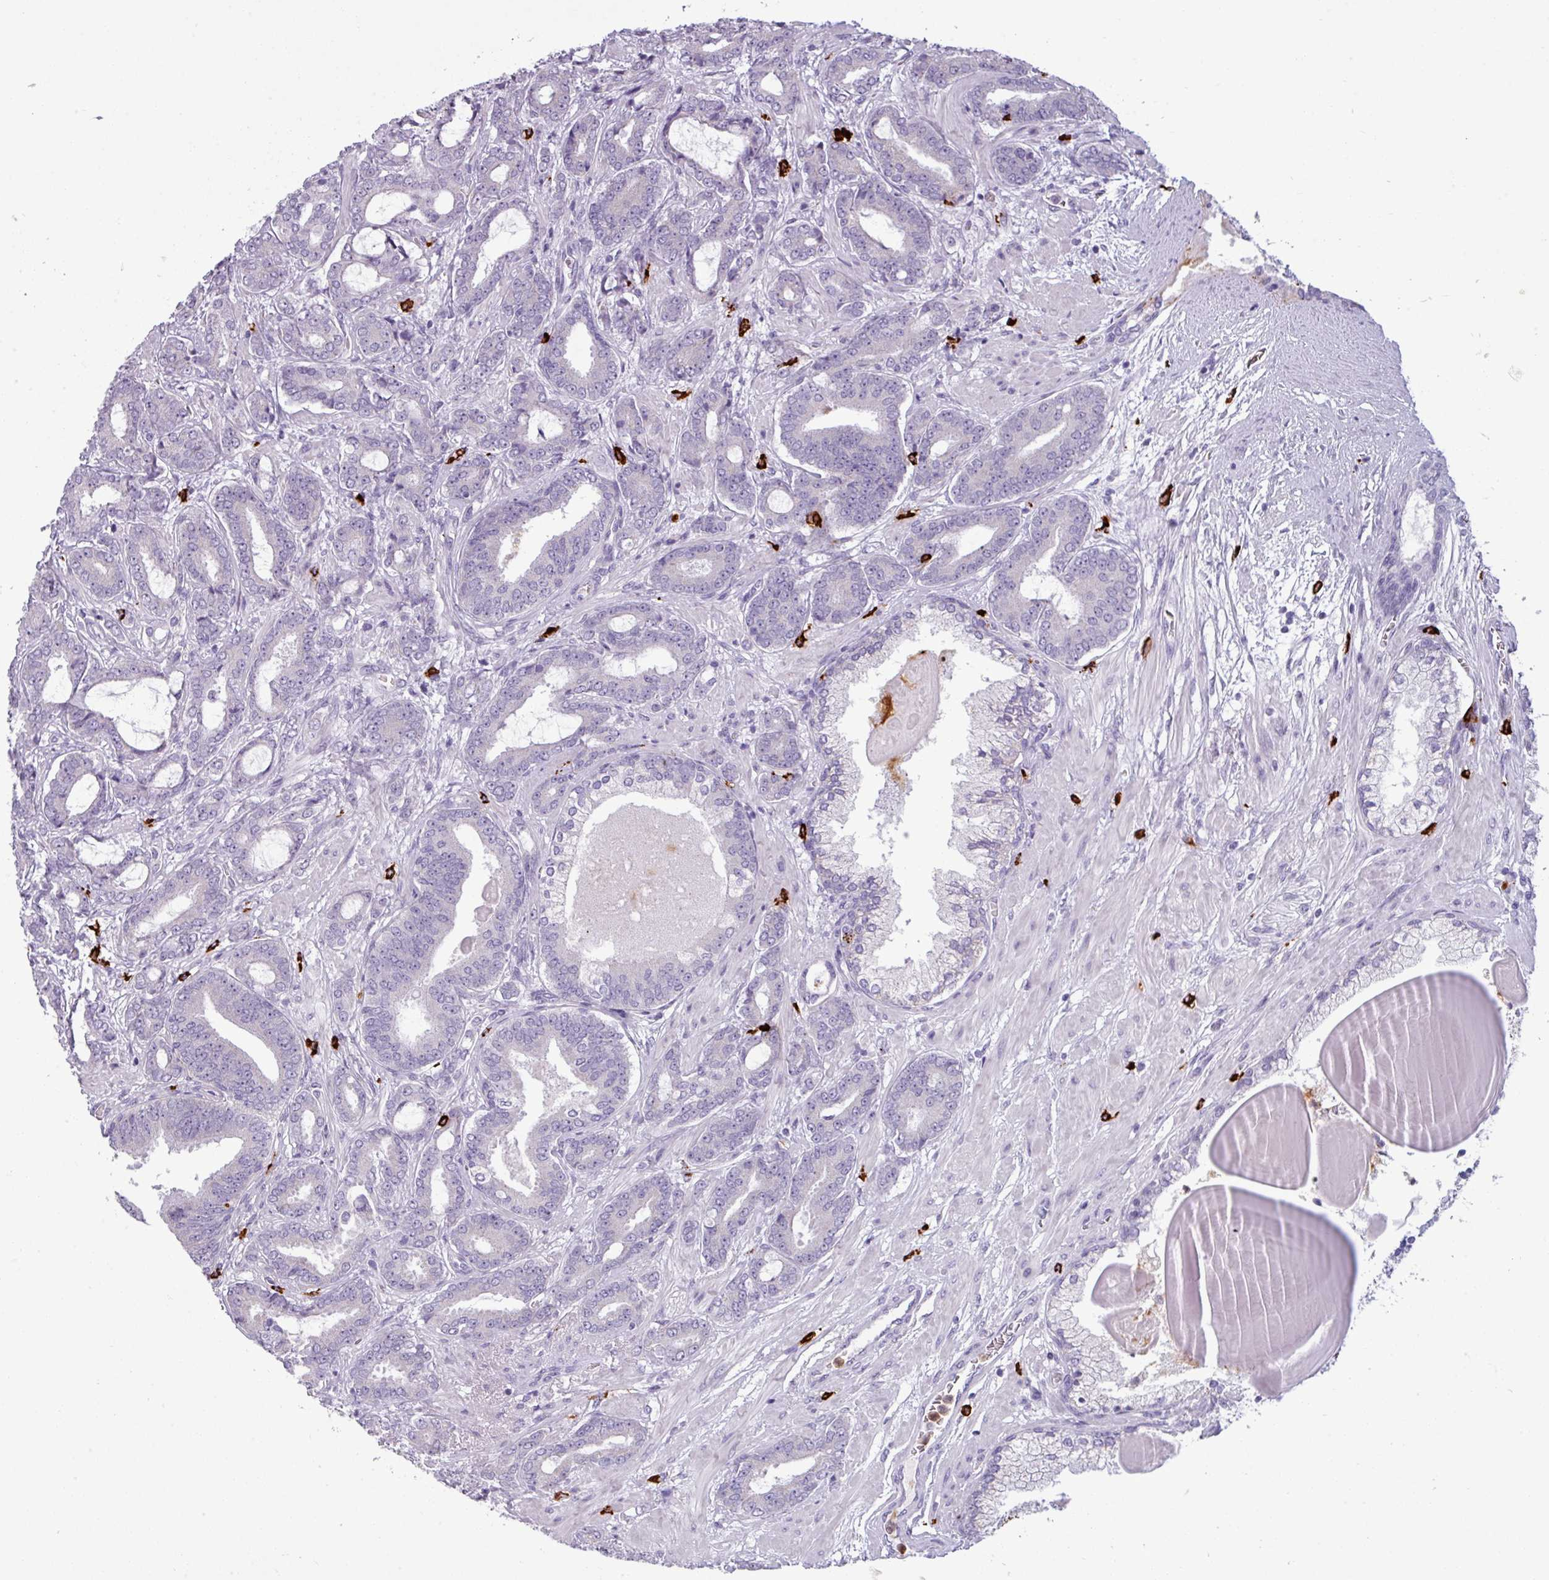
{"staining": {"intensity": "negative", "quantity": "none", "location": "none"}, "tissue": "prostate cancer", "cell_type": "Tumor cells", "image_type": "cancer", "snomed": [{"axis": "morphology", "description": "Adenocarcinoma, Low grade"}, {"axis": "topography", "description": "Prostate and seminal vesicle, NOS"}], "caption": "DAB immunohistochemical staining of adenocarcinoma (low-grade) (prostate) demonstrates no significant expression in tumor cells.", "gene": "TRIM39", "patient": {"sex": "male", "age": 61}}